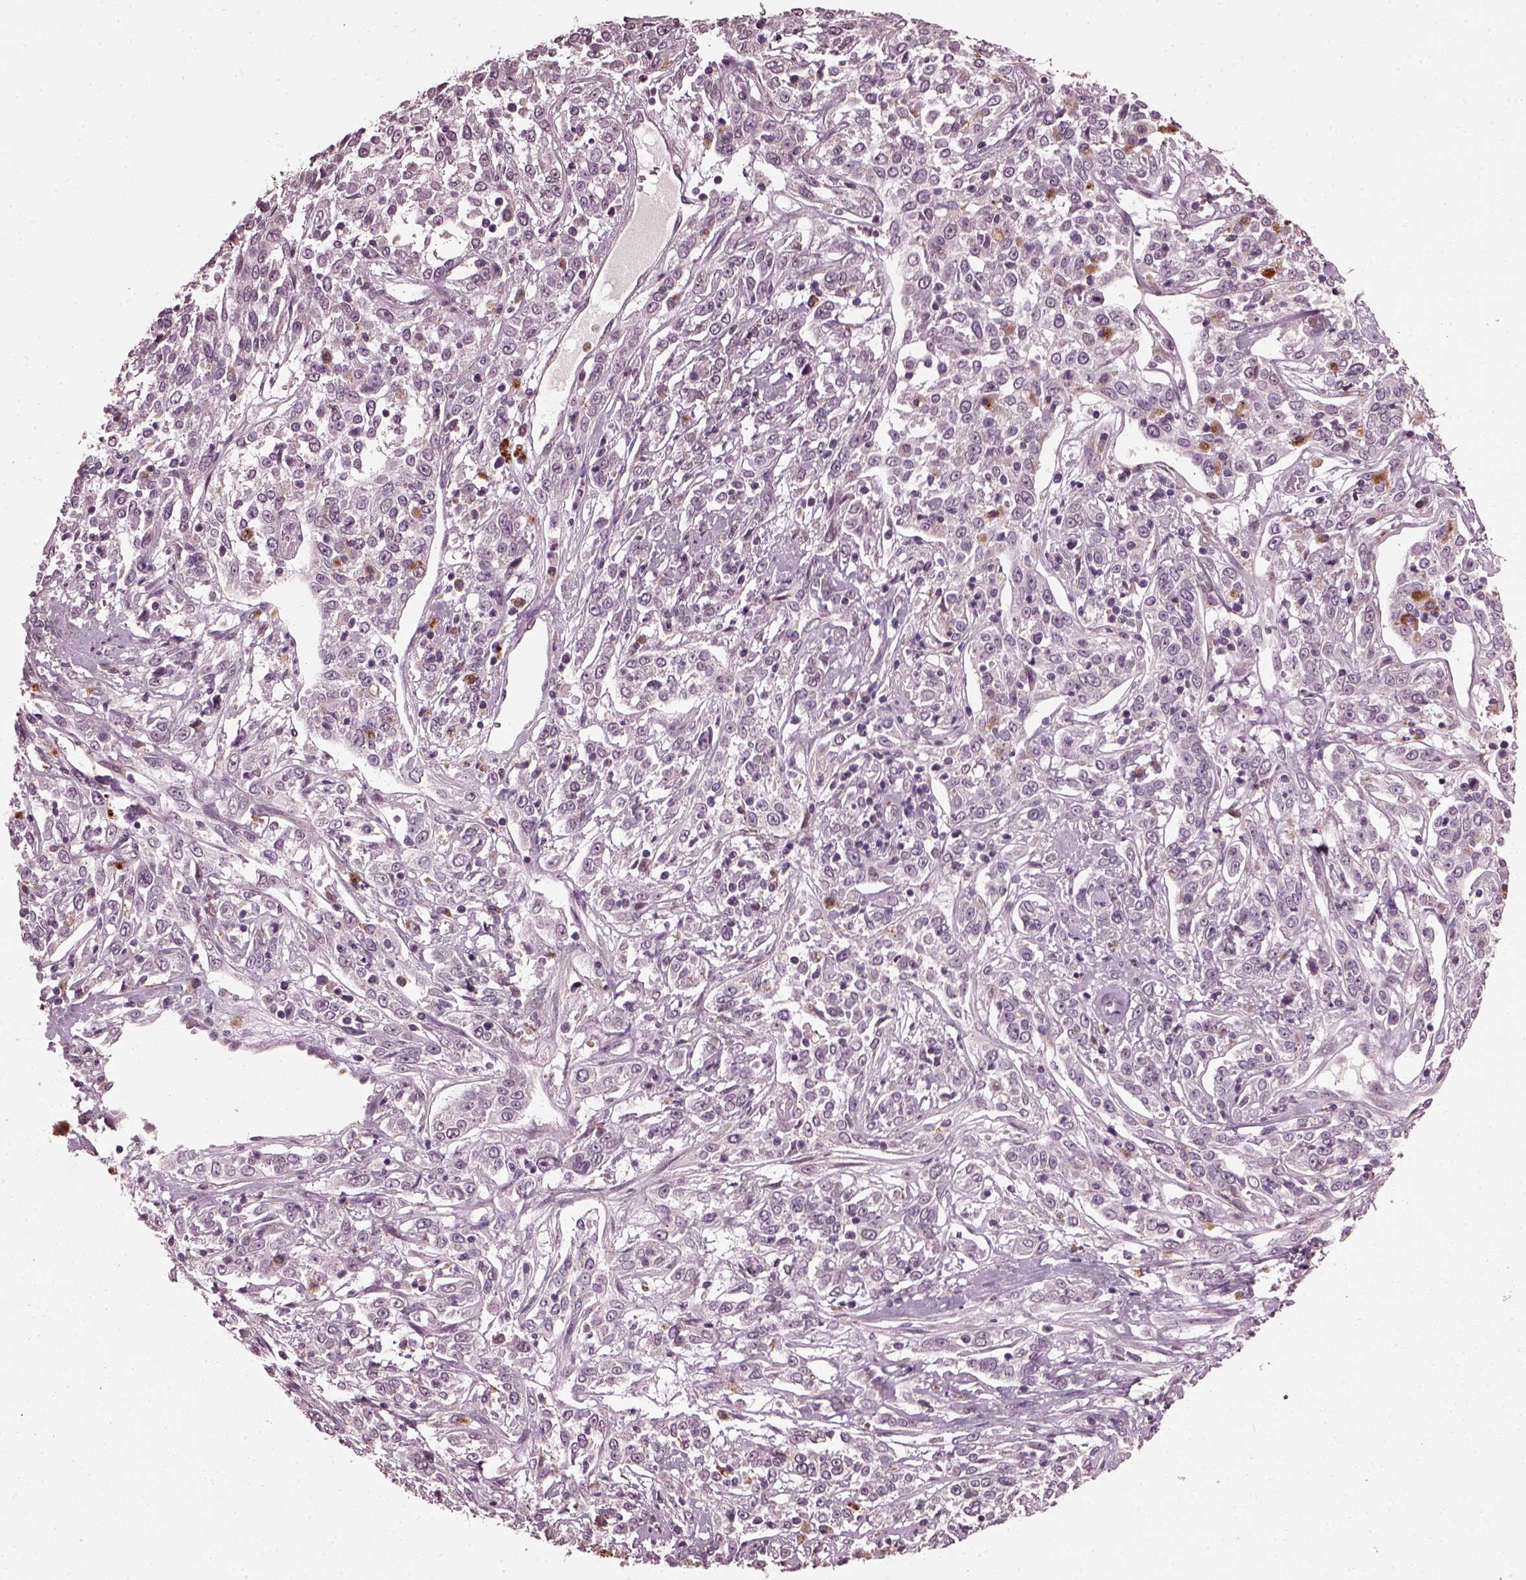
{"staining": {"intensity": "negative", "quantity": "none", "location": "none"}, "tissue": "cervical cancer", "cell_type": "Tumor cells", "image_type": "cancer", "snomed": [{"axis": "morphology", "description": "Adenocarcinoma, NOS"}, {"axis": "topography", "description": "Cervix"}], "caption": "Adenocarcinoma (cervical) was stained to show a protein in brown. There is no significant positivity in tumor cells.", "gene": "RUFY3", "patient": {"sex": "female", "age": 40}}